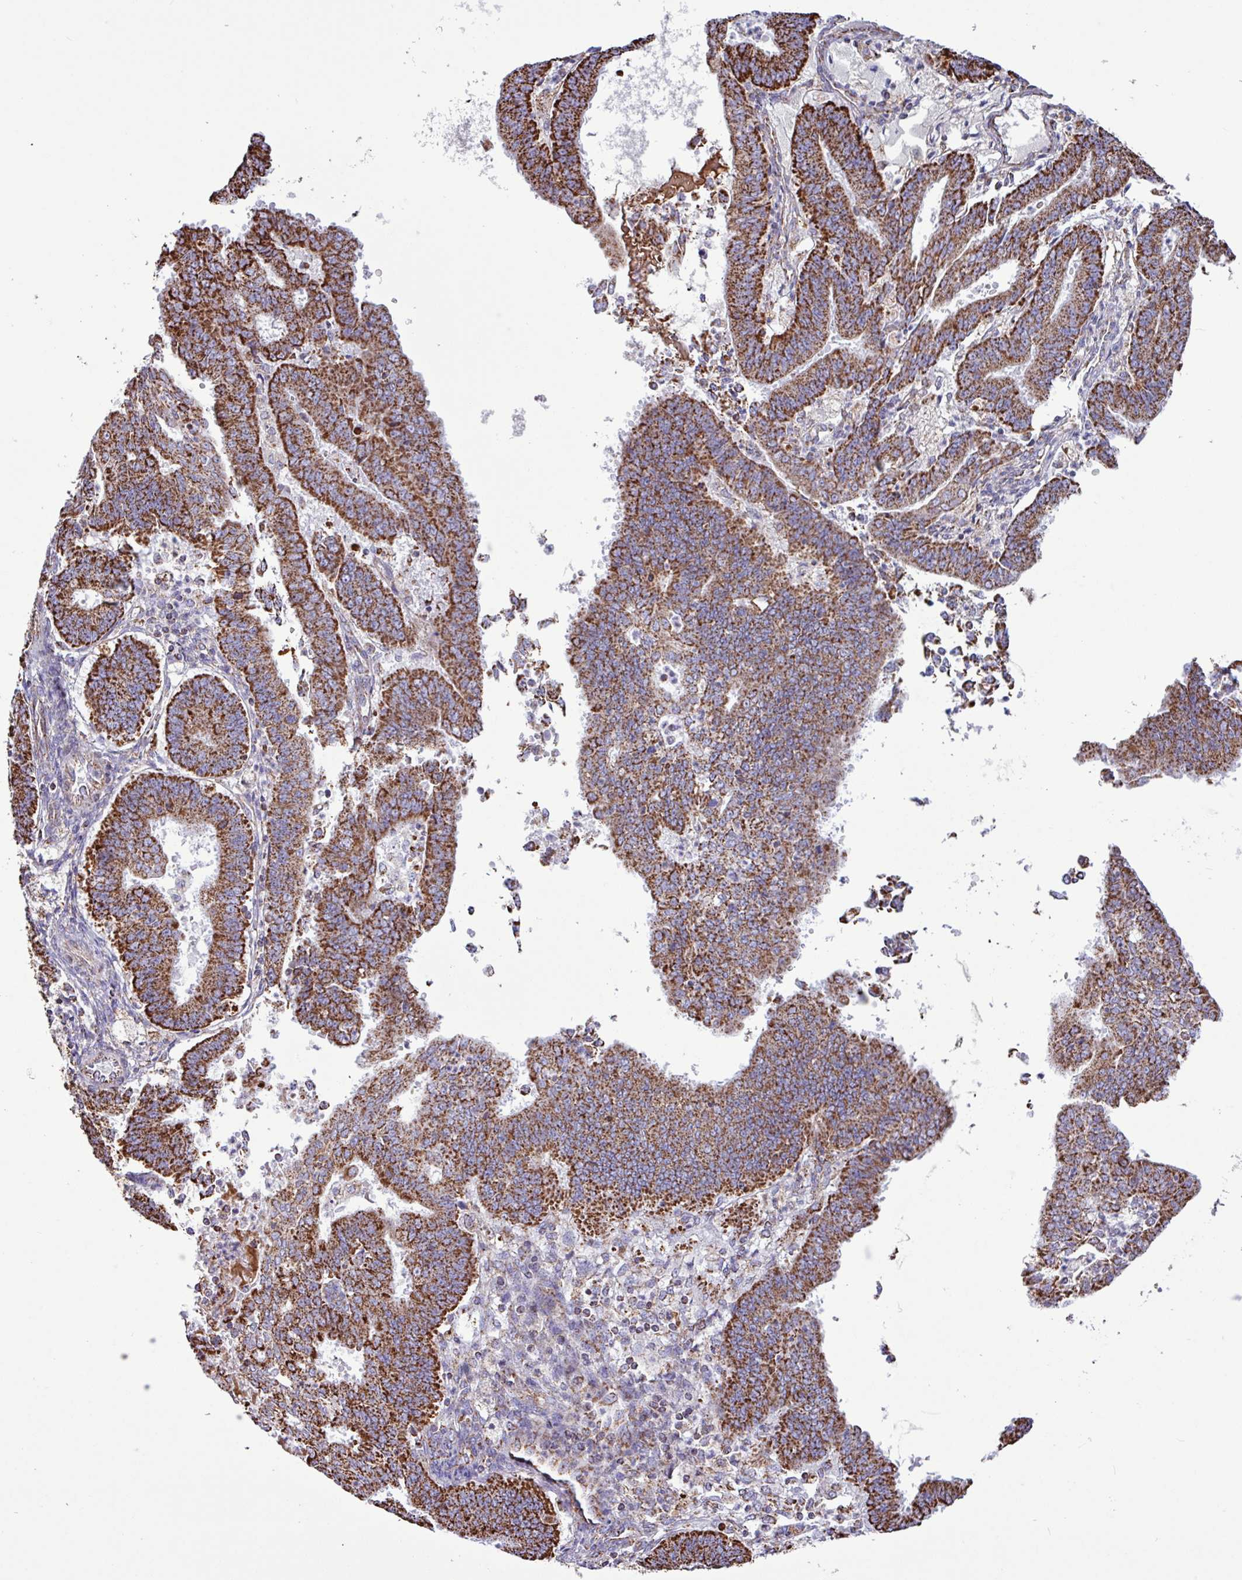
{"staining": {"intensity": "strong", "quantity": ">75%", "location": "cytoplasmic/membranous"}, "tissue": "endometrial cancer", "cell_type": "Tumor cells", "image_type": "cancer", "snomed": [{"axis": "morphology", "description": "Adenocarcinoma, NOS"}, {"axis": "topography", "description": "Endometrium"}], "caption": "Adenocarcinoma (endometrial) was stained to show a protein in brown. There is high levels of strong cytoplasmic/membranous staining in approximately >75% of tumor cells.", "gene": "RTL3", "patient": {"sex": "female", "age": 73}}